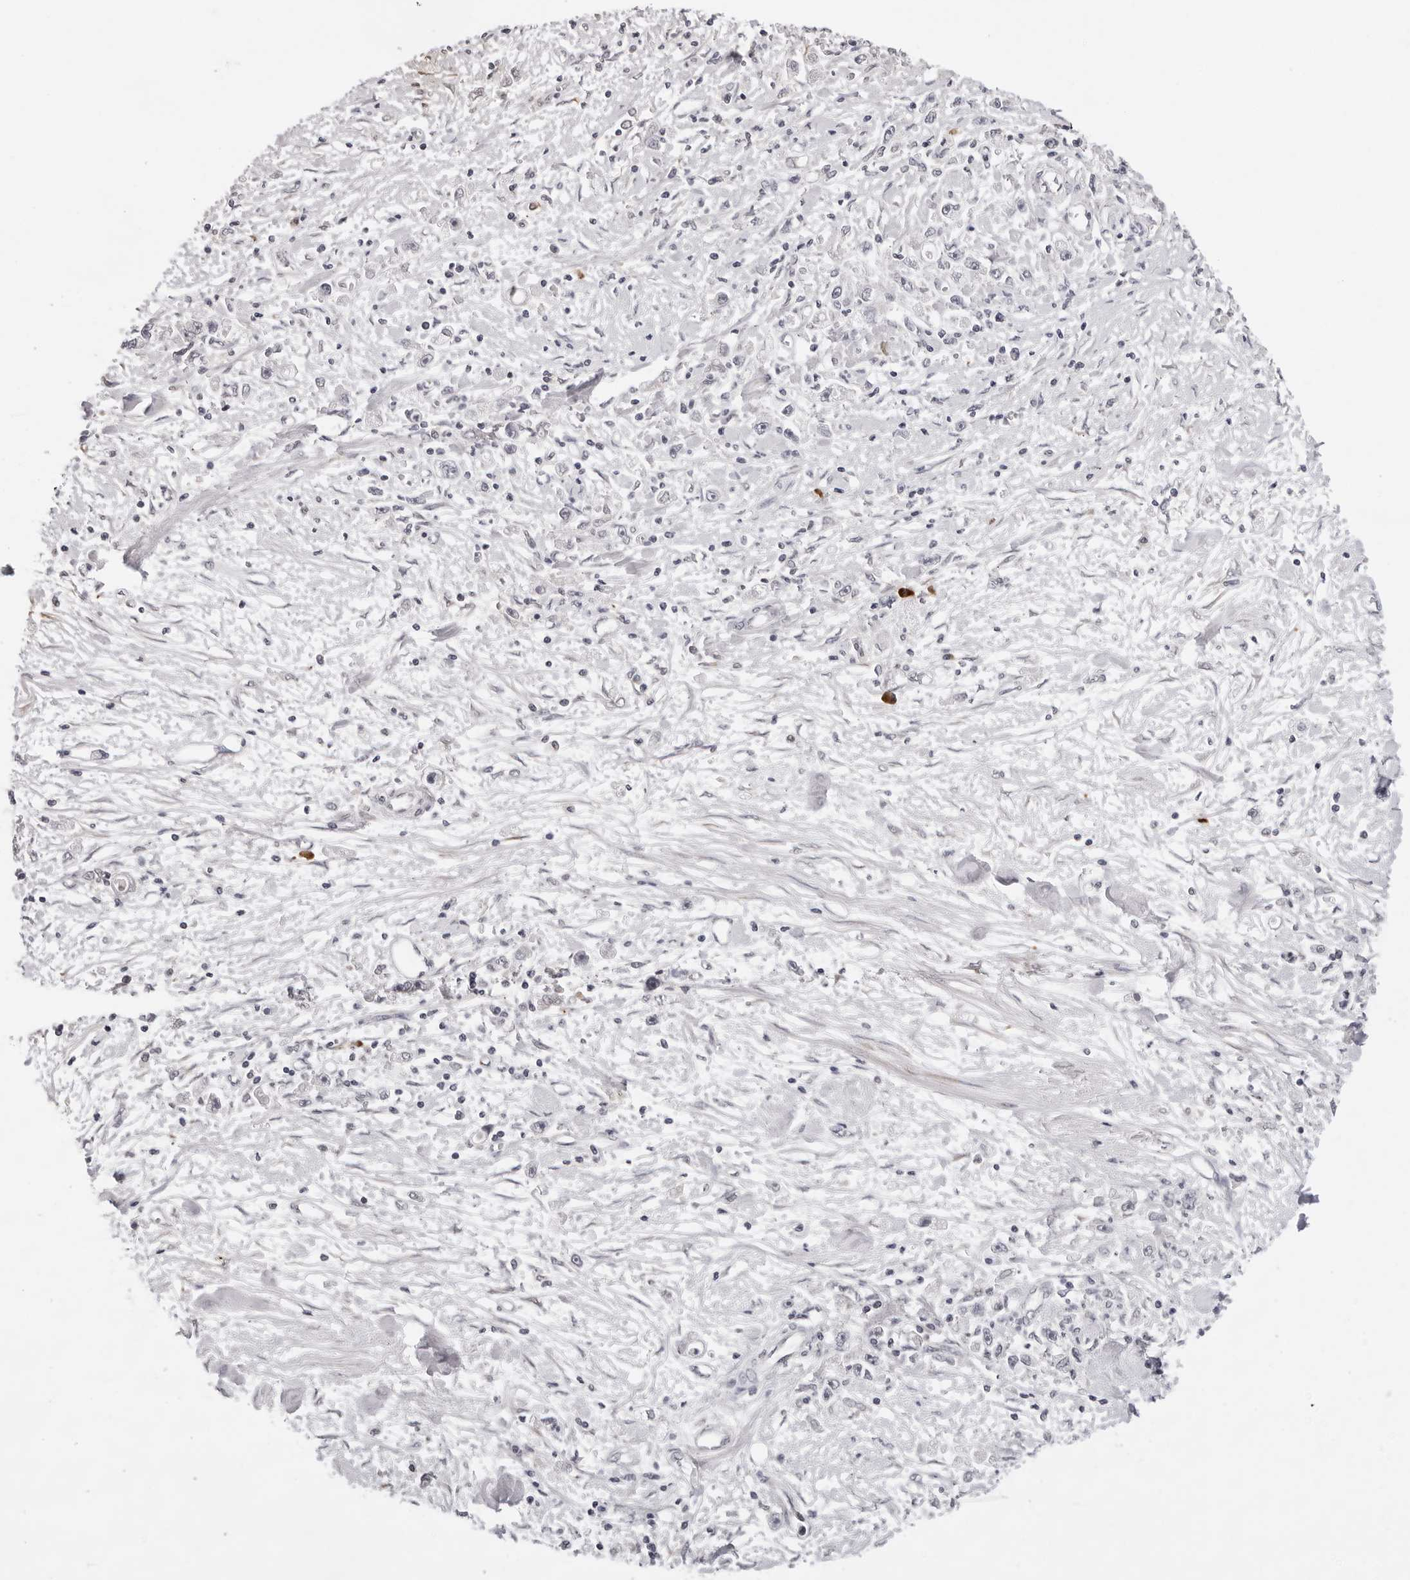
{"staining": {"intensity": "negative", "quantity": "none", "location": "none"}, "tissue": "stomach cancer", "cell_type": "Tumor cells", "image_type": "cancer", "snomed": [{"axis": "morphology", "description": "Adenocarcinoma, NOS"}, {"axis": "topography", "description": "Stomach"}], "caption": "This is a image of IHC staining of stomach adenocarcinoma, which shows no expression in tumor cells.", "gene": "IL17RA", "patient": {"sex": "female", "age": 59}}